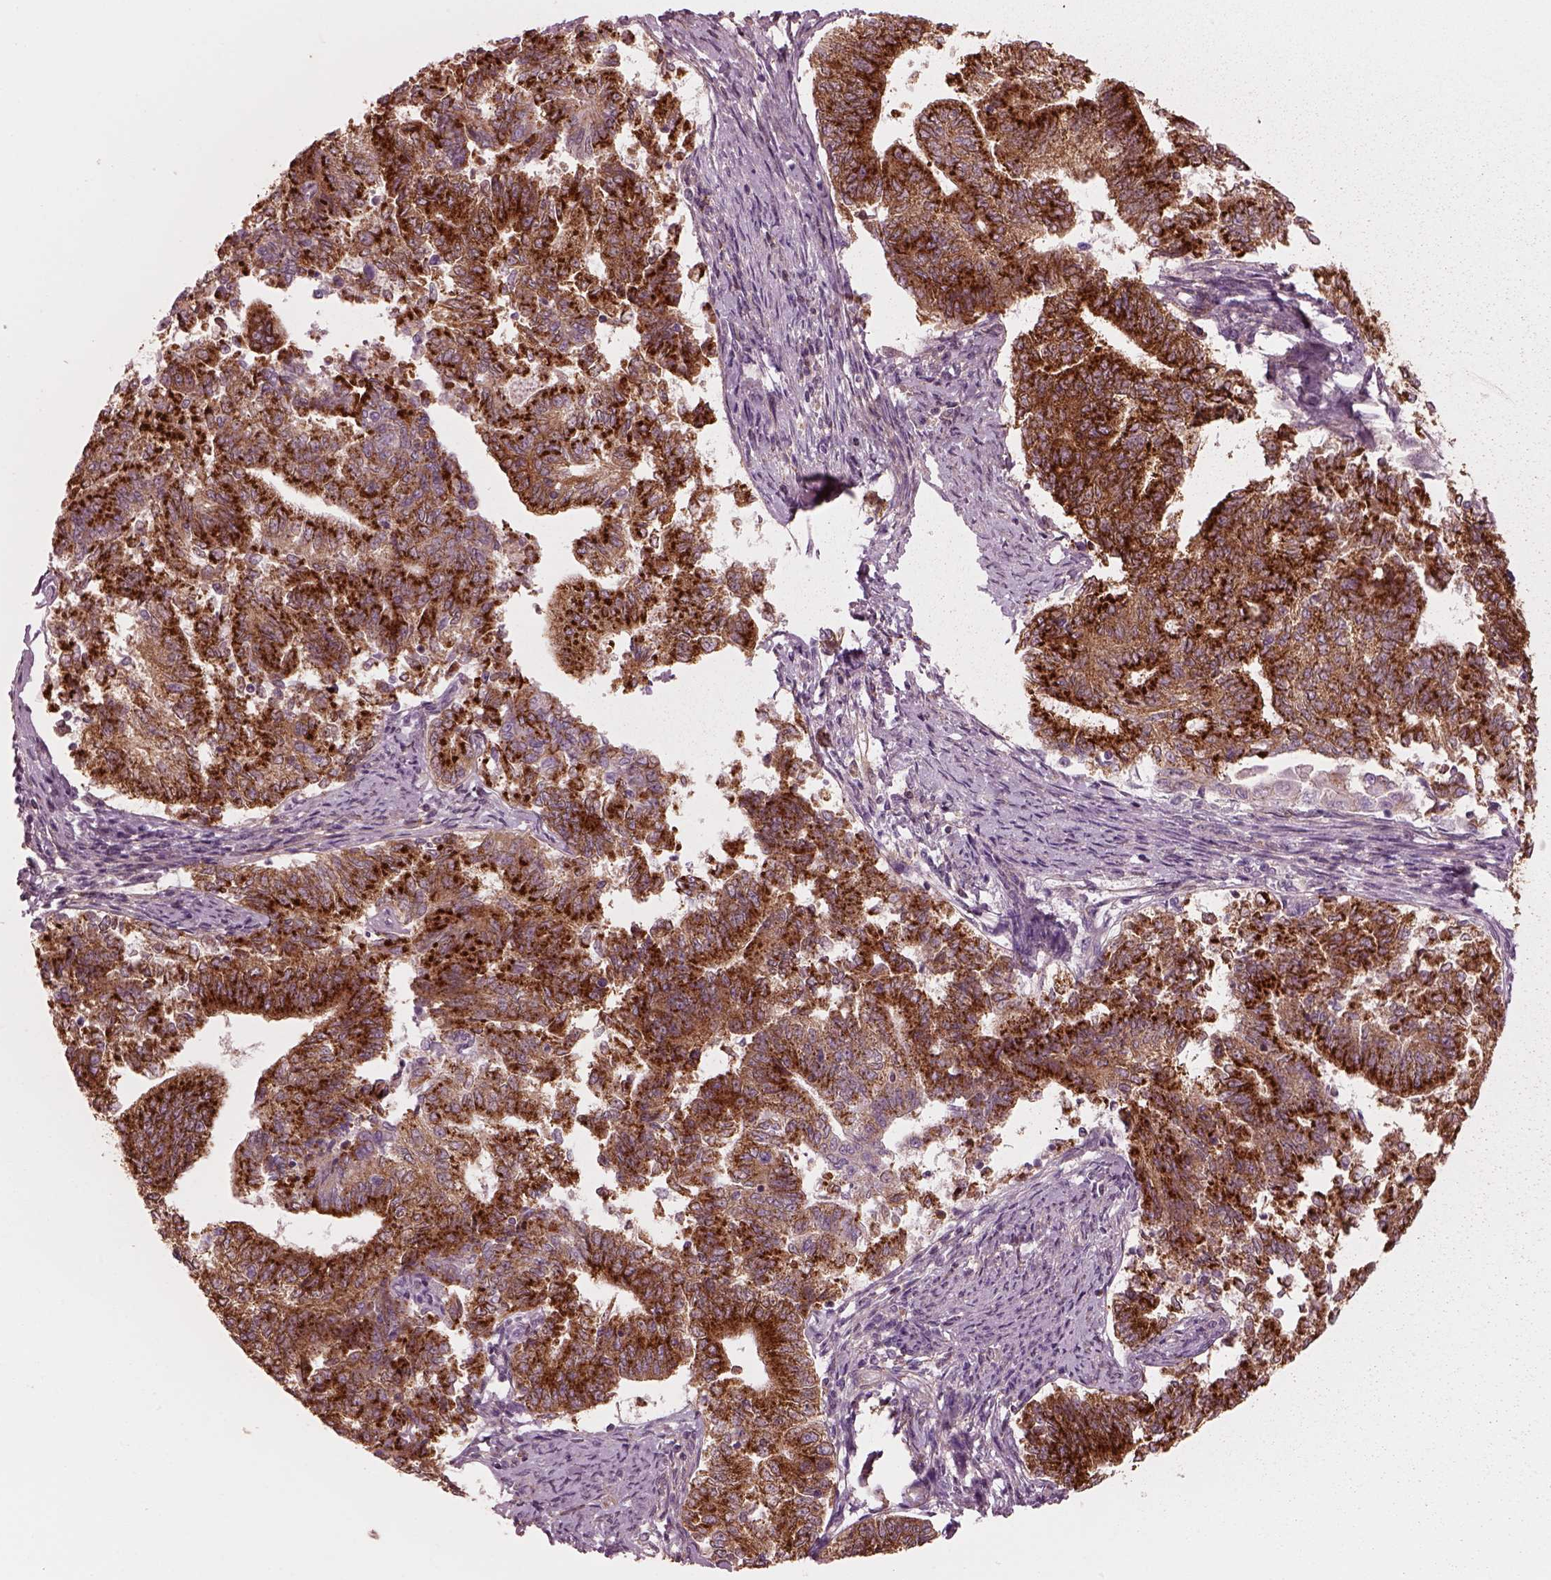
{"staining": {"intensity": "strong", "quantity": ">75%", "location": "cytoplasmic/membranous"}, "tissue": "endometrial cancer", "cell_type": "Tumor cells", "image_type": "cancer", "snomed": [{"axis": "morphology", "description": "Adenocarcinoma, NOS"}, {"axis": "topography", "description": "Endometrium"}], "caption": "Immunohistochemistry (IHC) histopathology image of adenocarcinoma (endometrial) stained for a protein (brown), which shows high levels of strong cytoplasmic/membranous expression in about >75% of tumor cells.", "gene": "ELAPOR1", "patient": {"sex": "female", "age": 65}}